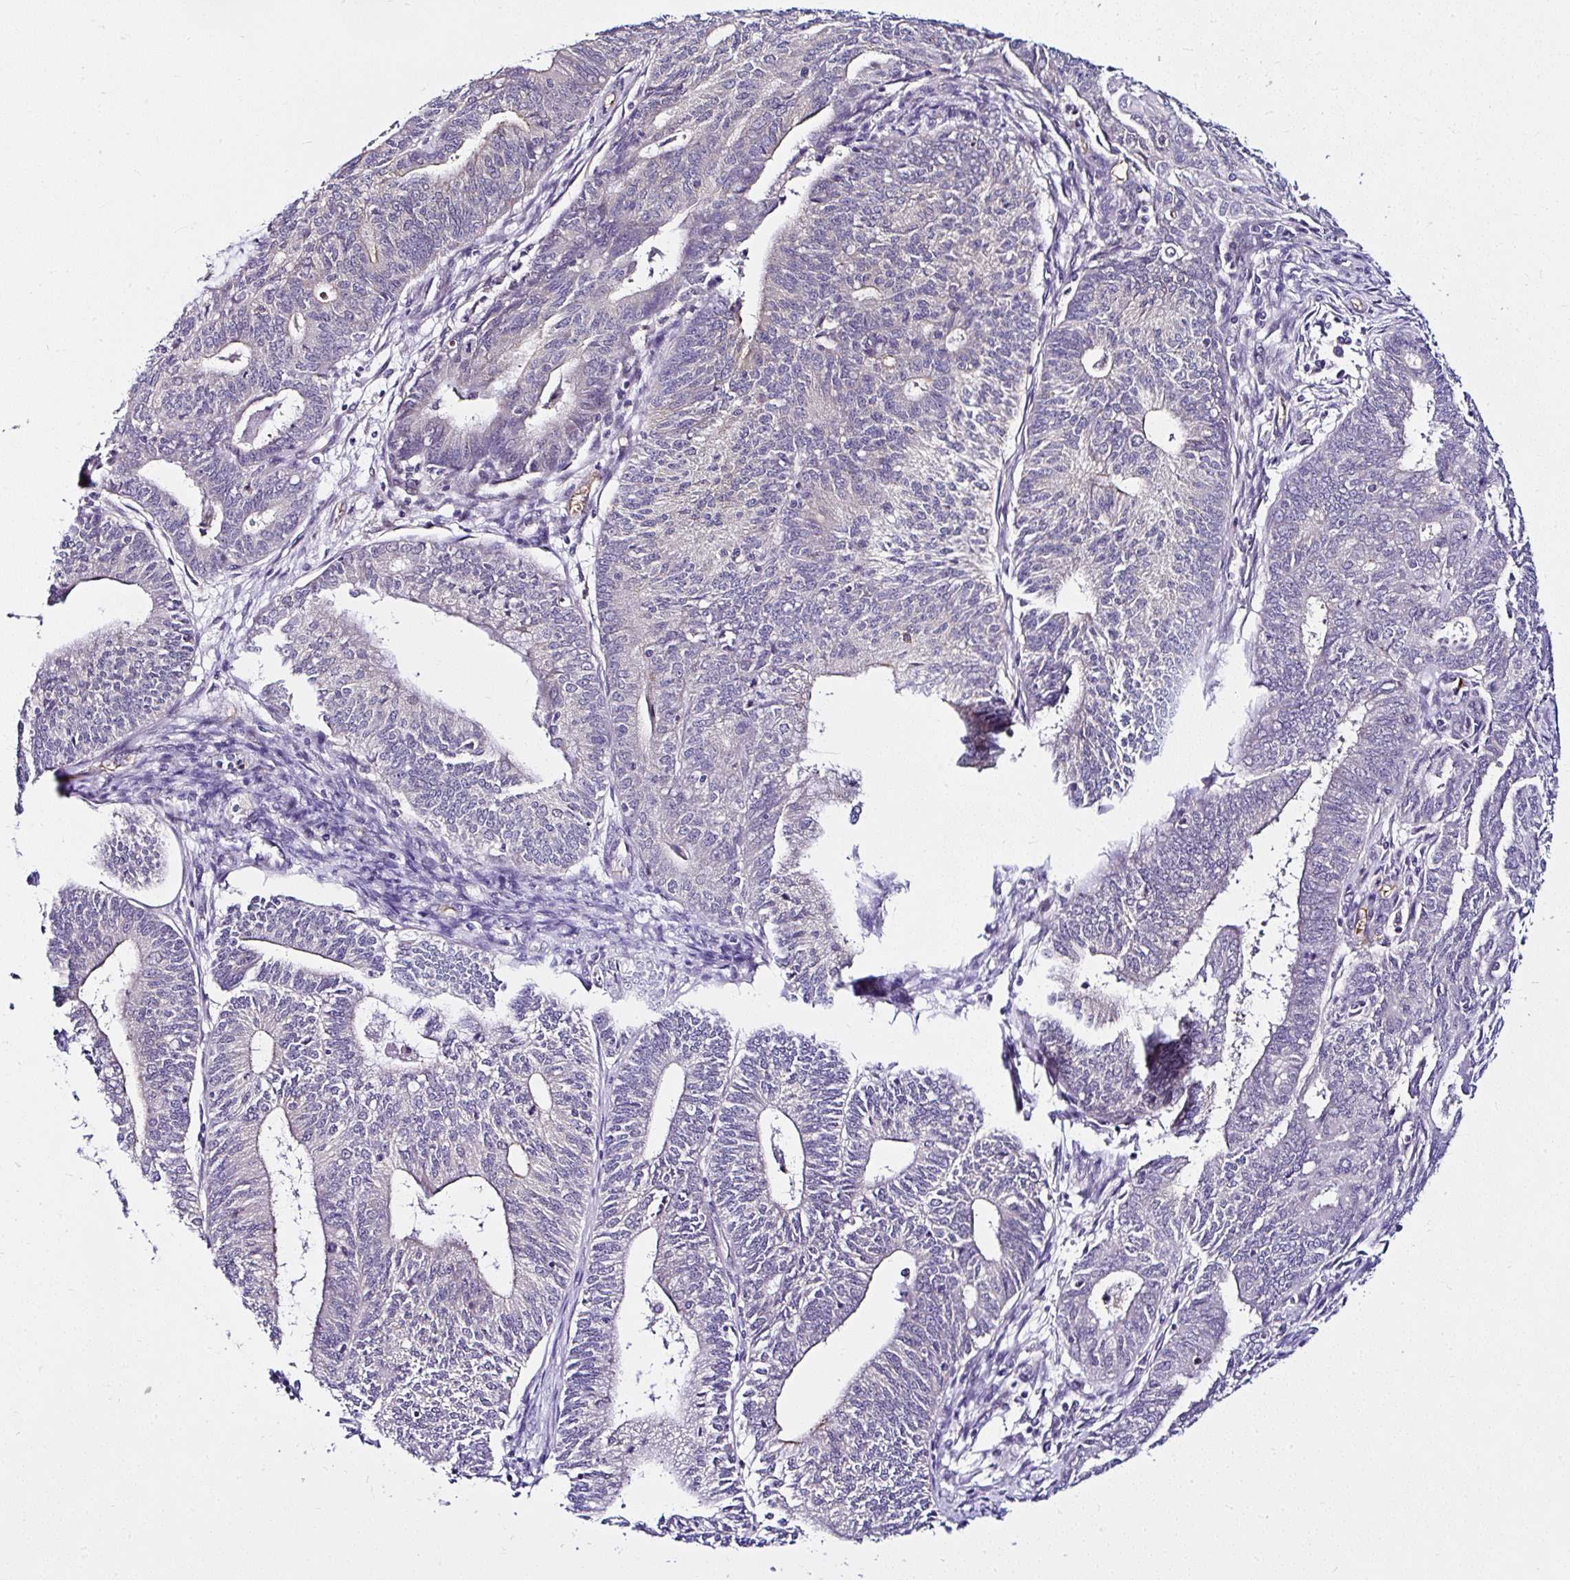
{"staining": {"intensity": "negative", "quantity": "none", "location": "none"}, "tissue": "endometrial cancer", "cell_type": "Tumor cells", "image_type": "cancer", "snomed": [{"axis": "morphology", "description": "Adenocarcinoma, NOS"}, {"axis": "topography", "description": "Endometrium"}], "caption": "High magnification brightfield microscopy of adenocarcinoma (endometrial) stained with DAB (brown) and counterstained with hematoxylin (blue): tumor cells show no significant positivity. (DAB immunohistochemistry, high magnification).", "gene": "DEPDC5", "patient": {"sex": "female", "age": 61}}